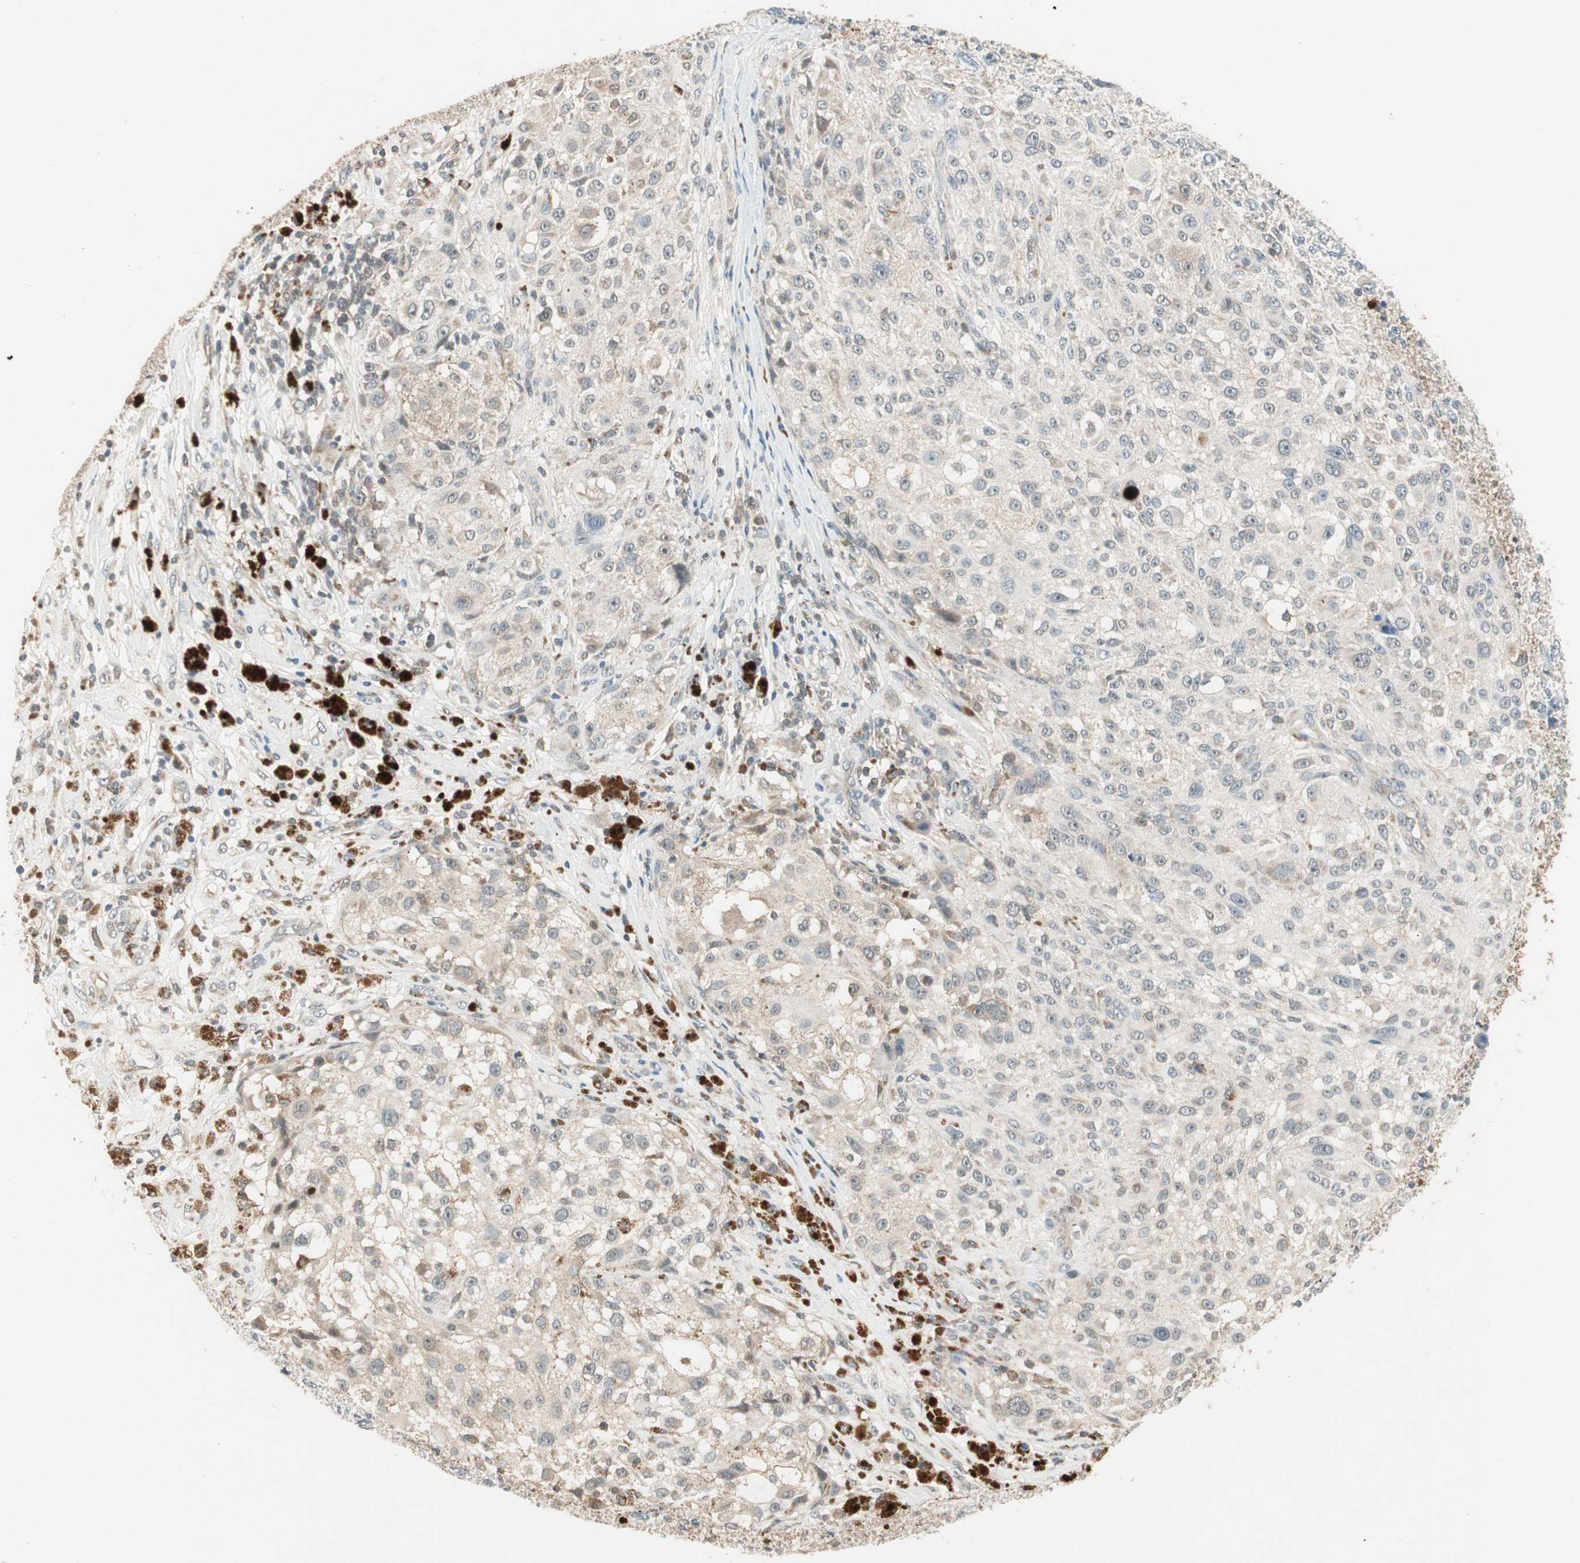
{"staining": {"intensity": "negative", "quantity": "none", "location": "none"}, "tissue": "melanoma", "cell_type": "Tumor cells", "image_type": "cancer", "snomed": [{"axis": "morphology", "description": "Necrosis, NOS"}, {"axis": "morphology", "description": "Malignant melanoma, NOS"}, {"axis": "topography", "description": "Skin"}], "caption": "This is an IHC histopathology image of melanoma. There is no positivity in tumor cells.", "gene": "TRIM21", "patient": {"sex": "female", "age": 87}}